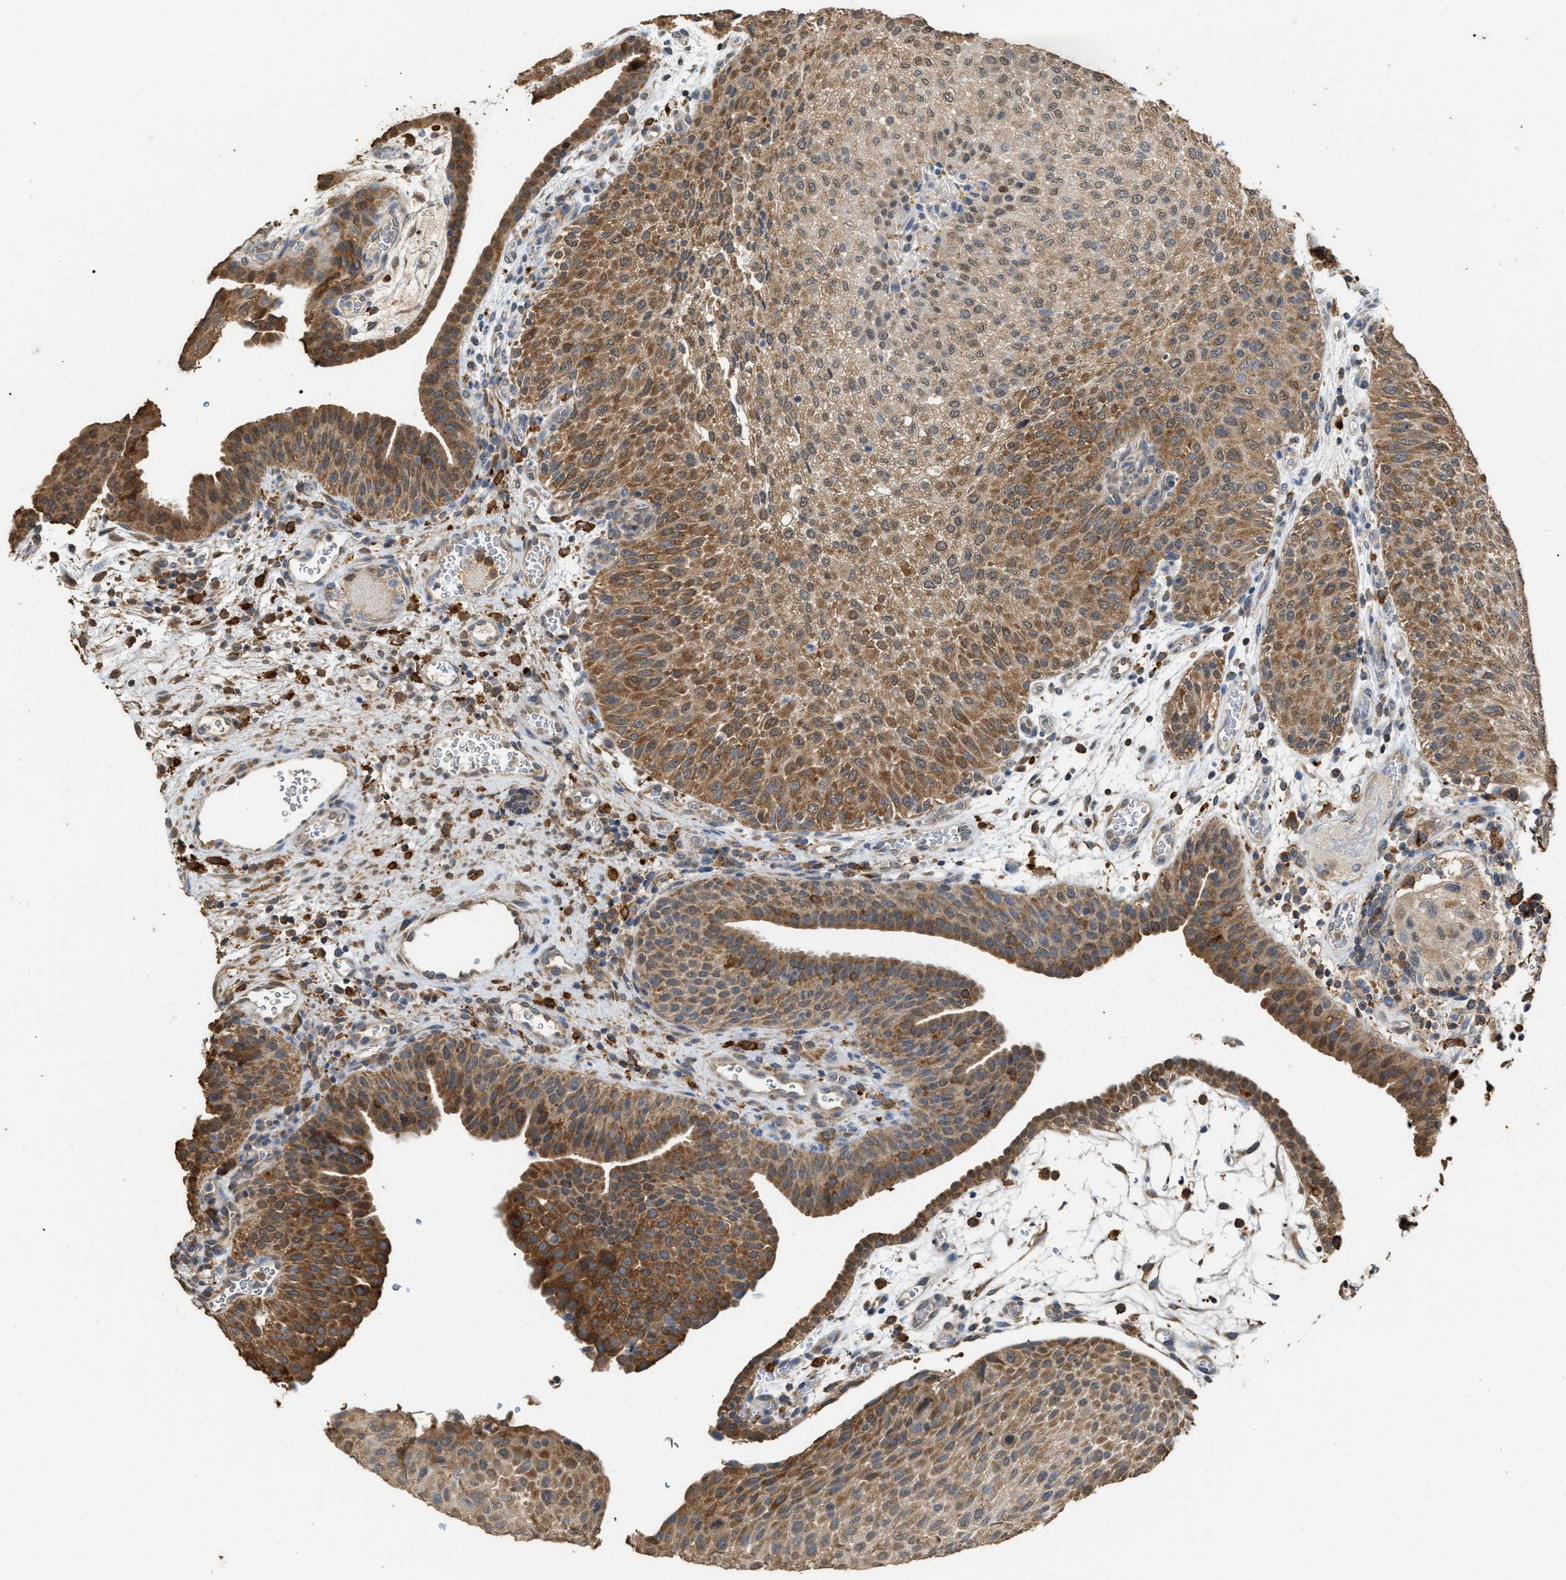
{"staining": {"intensity": "moderate", "quantity": ">75%", "location": "cytoplasmic/membranous"}, "tissue": "urothelial cancer", "cell_type": "Tumor cells", "image_type": "cancer", "snomed": [{"axis": "morphology", "description": "Urothelial carcinoma, Low grade"}, {"axis": "morphology", "description": "Urothelial carcinoma, High grade"}, {"axis": "topography", "description": "Urinary bladder"}], "caption": "Tumor cells exhibit medium levels of moderate cytoplasmic/membranous expression in approximately >75% of cells in human urothelial carcinoma (low-grade).", "gene": "GCN1", "patient": {"sex": "male", "age": 35}}